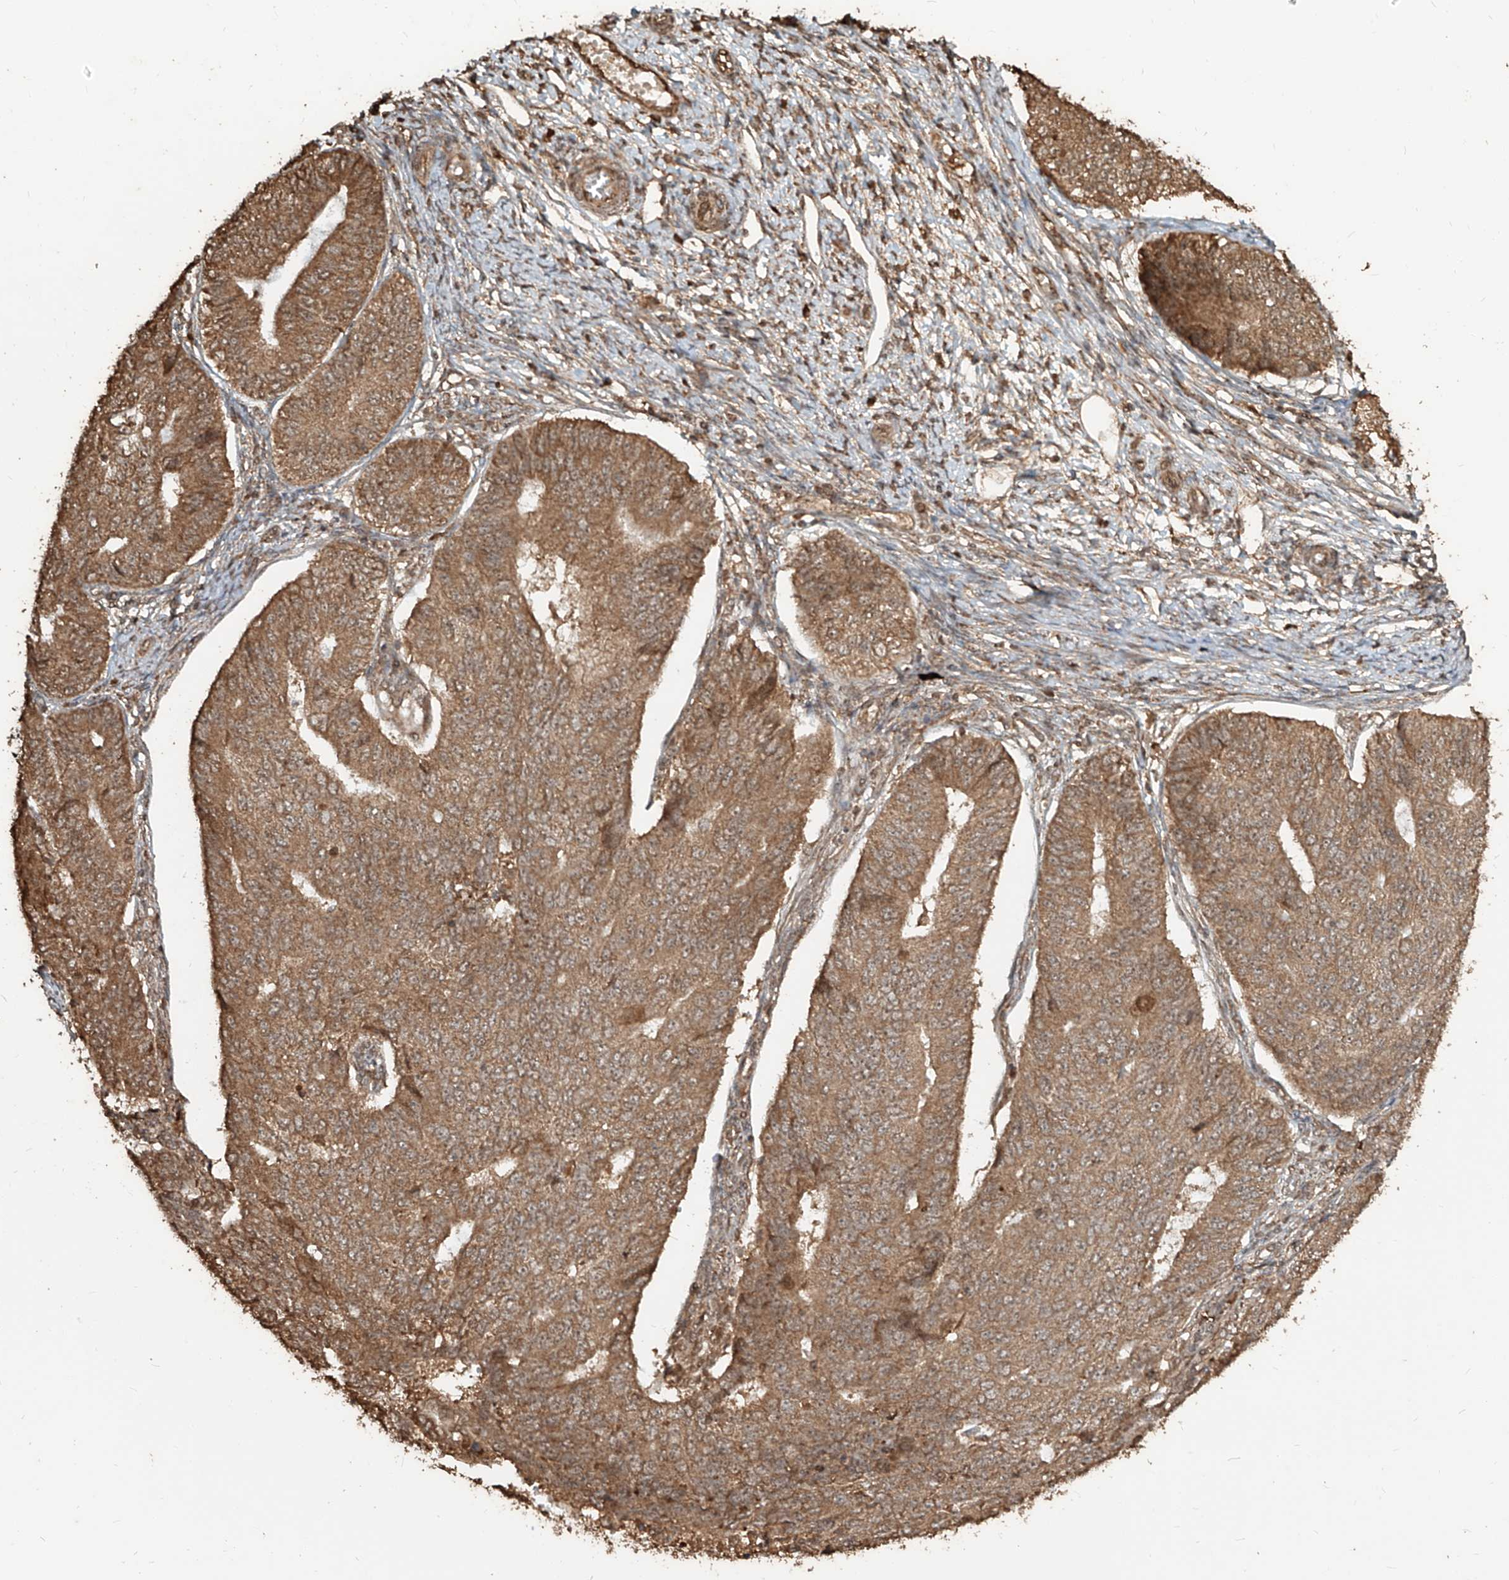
{"staining": {"intensity": "moderate", "quantity": ">75%", "location": "cytoplasmic/membranous,nuclear"}, "tissue": "endometrial cancer", "cell_type": "Tumor cells", "image_type": "cancer", "snomed": [{"axis": "morphology", "description": "Adenocarcinoma, NOS"}, {"axis": "topography", "description": "Endometrium"}], "caption": "Endometrial cancer stained with a protein marker exhibits moderate staining in tumor cells.", "gene": "ZNF660", "patient": {"sex": "female", "age": 32}}